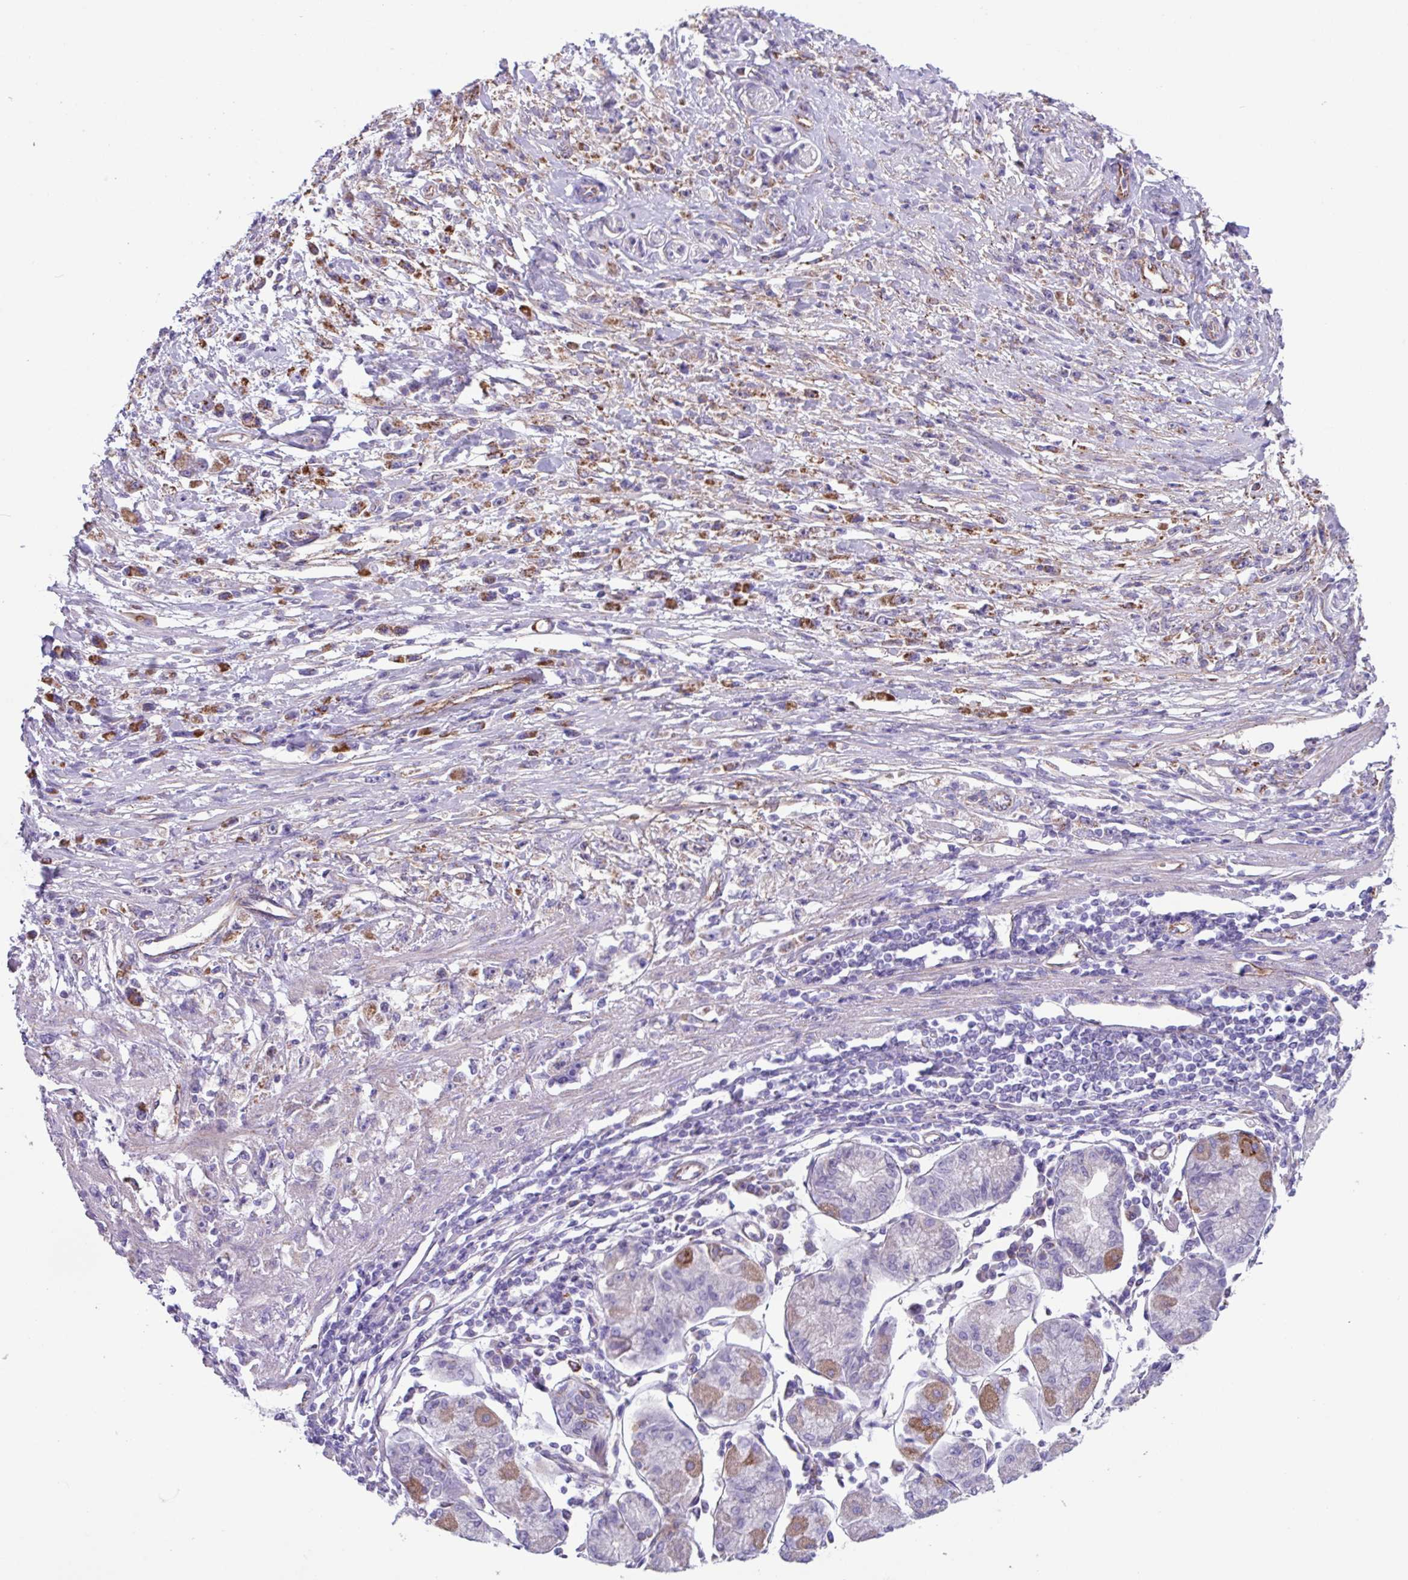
{"staining": {"intensity": "strong", "quantity": "<25%", "location": "cytoplasmic/membranous"}, "tissue": "stomach cancer", "cell_type": "Tumor cells", "image_type": "cancer", "snomed": [{"axis": "morphology", "description": "Adenocarcinoma, NOS"}, {"axis": "topography", "description": "Stomach"}], "caption": "Immunohistochemical staining of human stomach adenocarcinoma reveals medium levels of strong cytoplasmic/membranous expression in about <25% of tumor cells.", "gene": "OTULIN", "patient": {"sex": "female", "age": 59}}